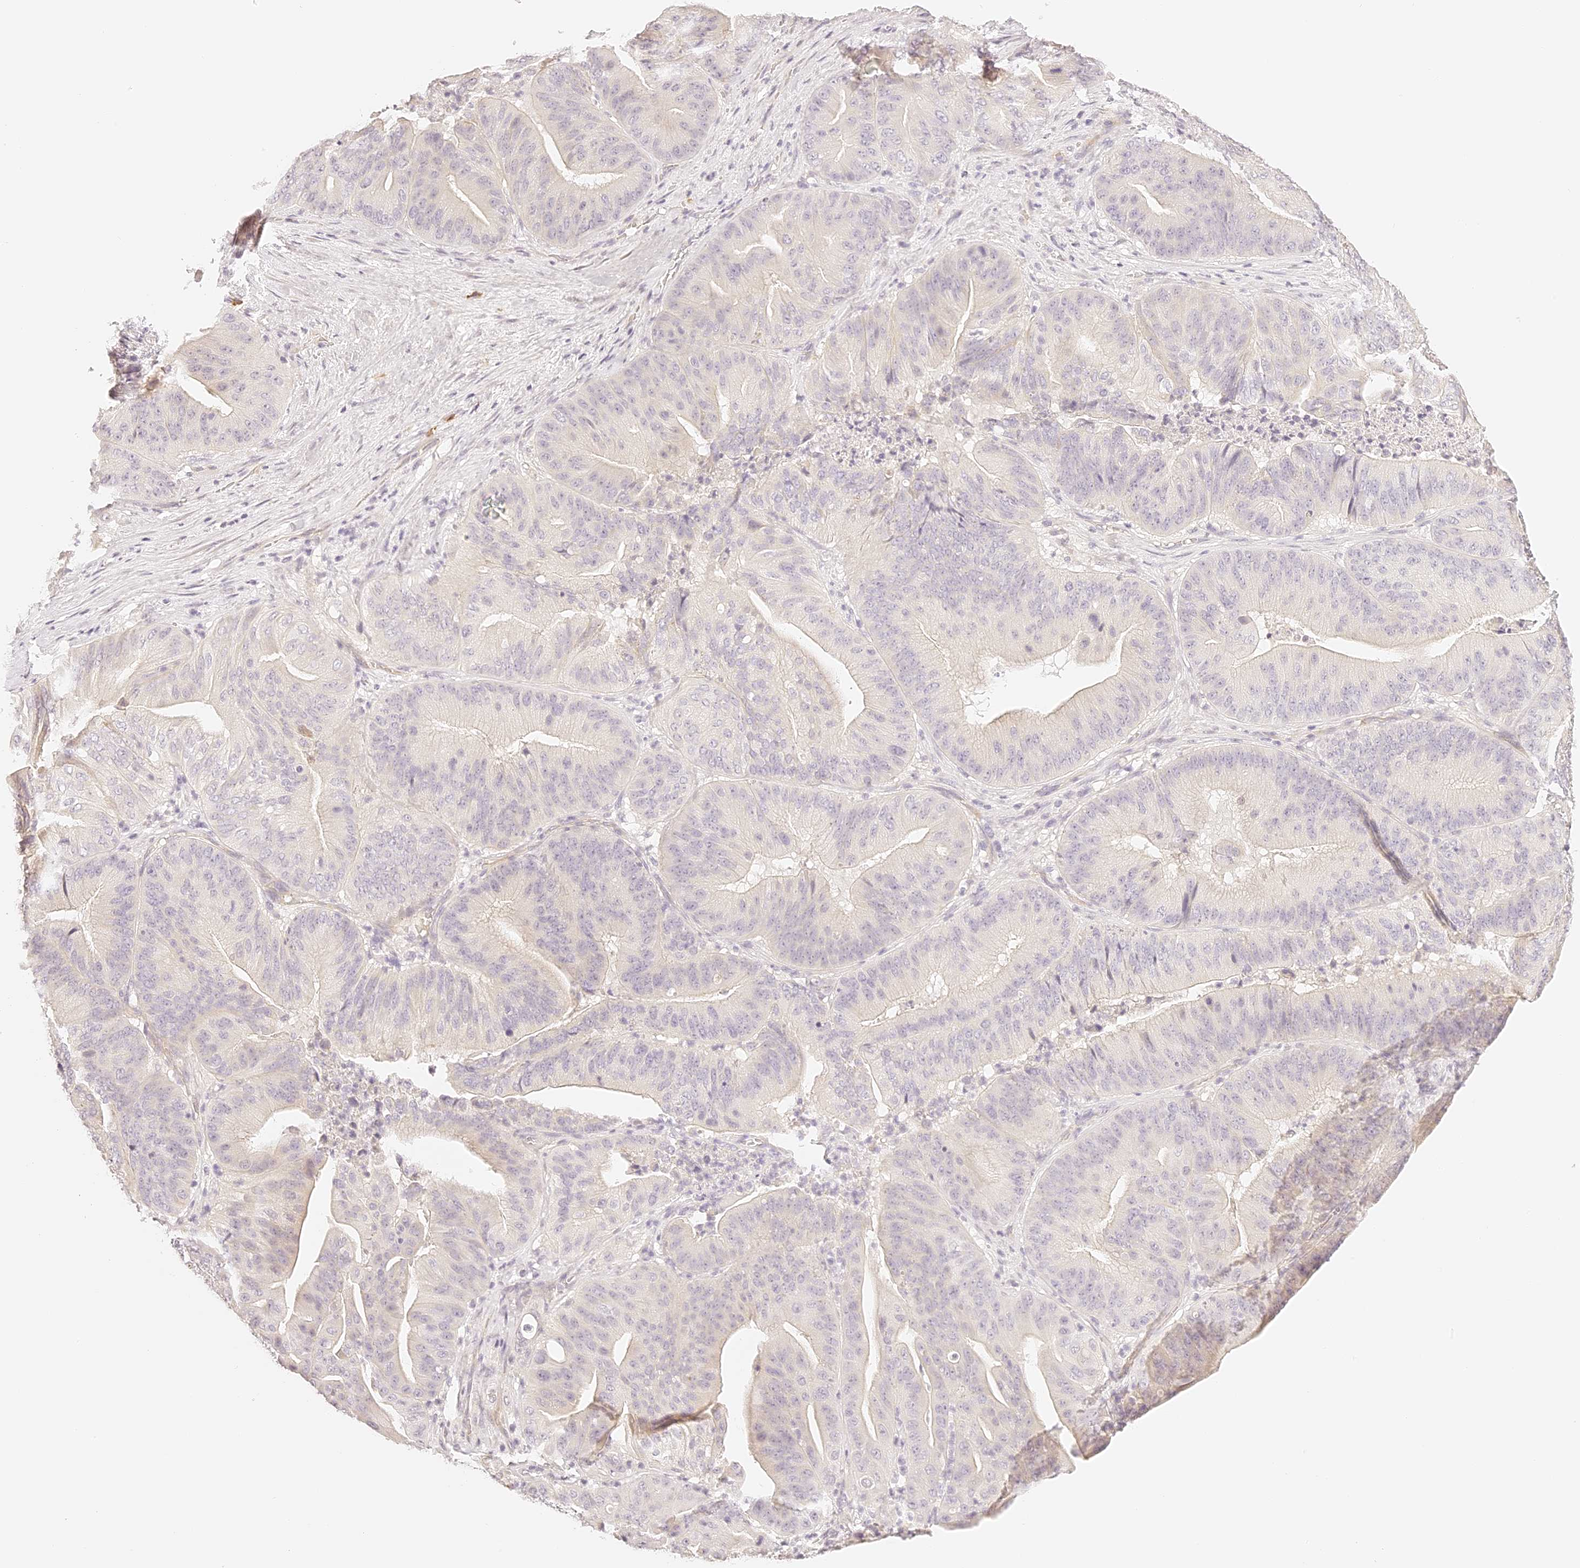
{"staining": {"intensity": "negative", "quantity": "none", "location": "none"}, "tissue": "pancreatic cancer", "cell_type": "Tumor cells", "image_type": "cancer", "snomed": [{"axis": "morphology", "description": "Adenocarcinoma, NOS"}, {"axis": "topography", "description": "Pancreas"}], "caption": "Immunohistochemistry micrograph of pancreatic cancer (adenocarcinoma) stained for a protein (brown), which displays no staining in tumor cells. (Immunohistochemistry, brightfield microscopy, high magnification).", "gene": "TRIM45", "patient": {"sex": "female", "age": 77}}